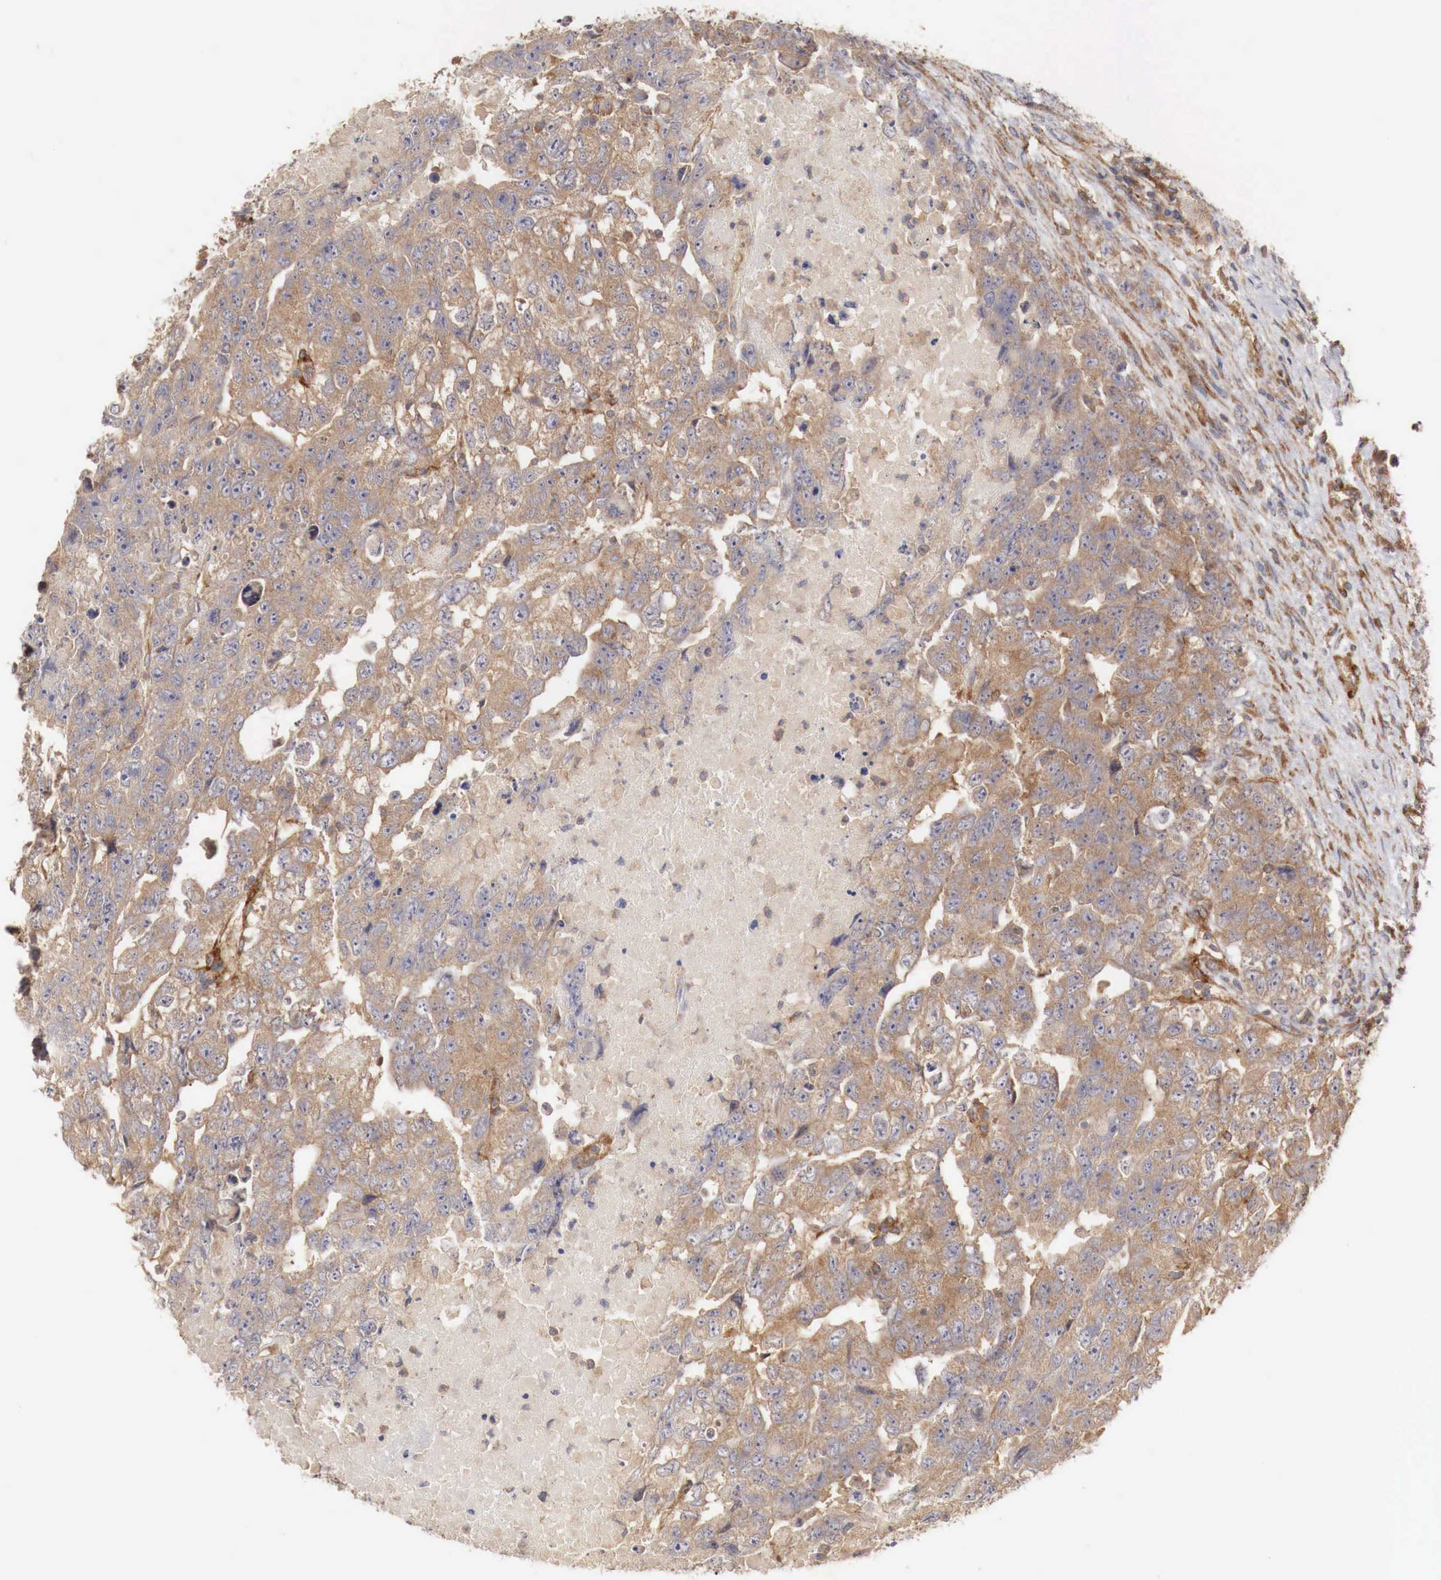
{"staining": {"intensity": "moderate", "quantity": "25%-75%", "location": "cytoplasmic/membranous"}, "tissue": "testis cancer", "cell_type": "Tumor cells", "image_type": "cancer", "snomed": [{"axis": "morphology", "description": "Carcinoma, Embryonal, NOS"}, {"axis": "topography", "description": "Testis"}], "caption": "Moderate cytoplasmic/membranous protein expression is seen in about 25%-75% of tumor cells in testis cancer.", "gene": "ARMCX4", "patient": {"sex": "male", "age": 36}}